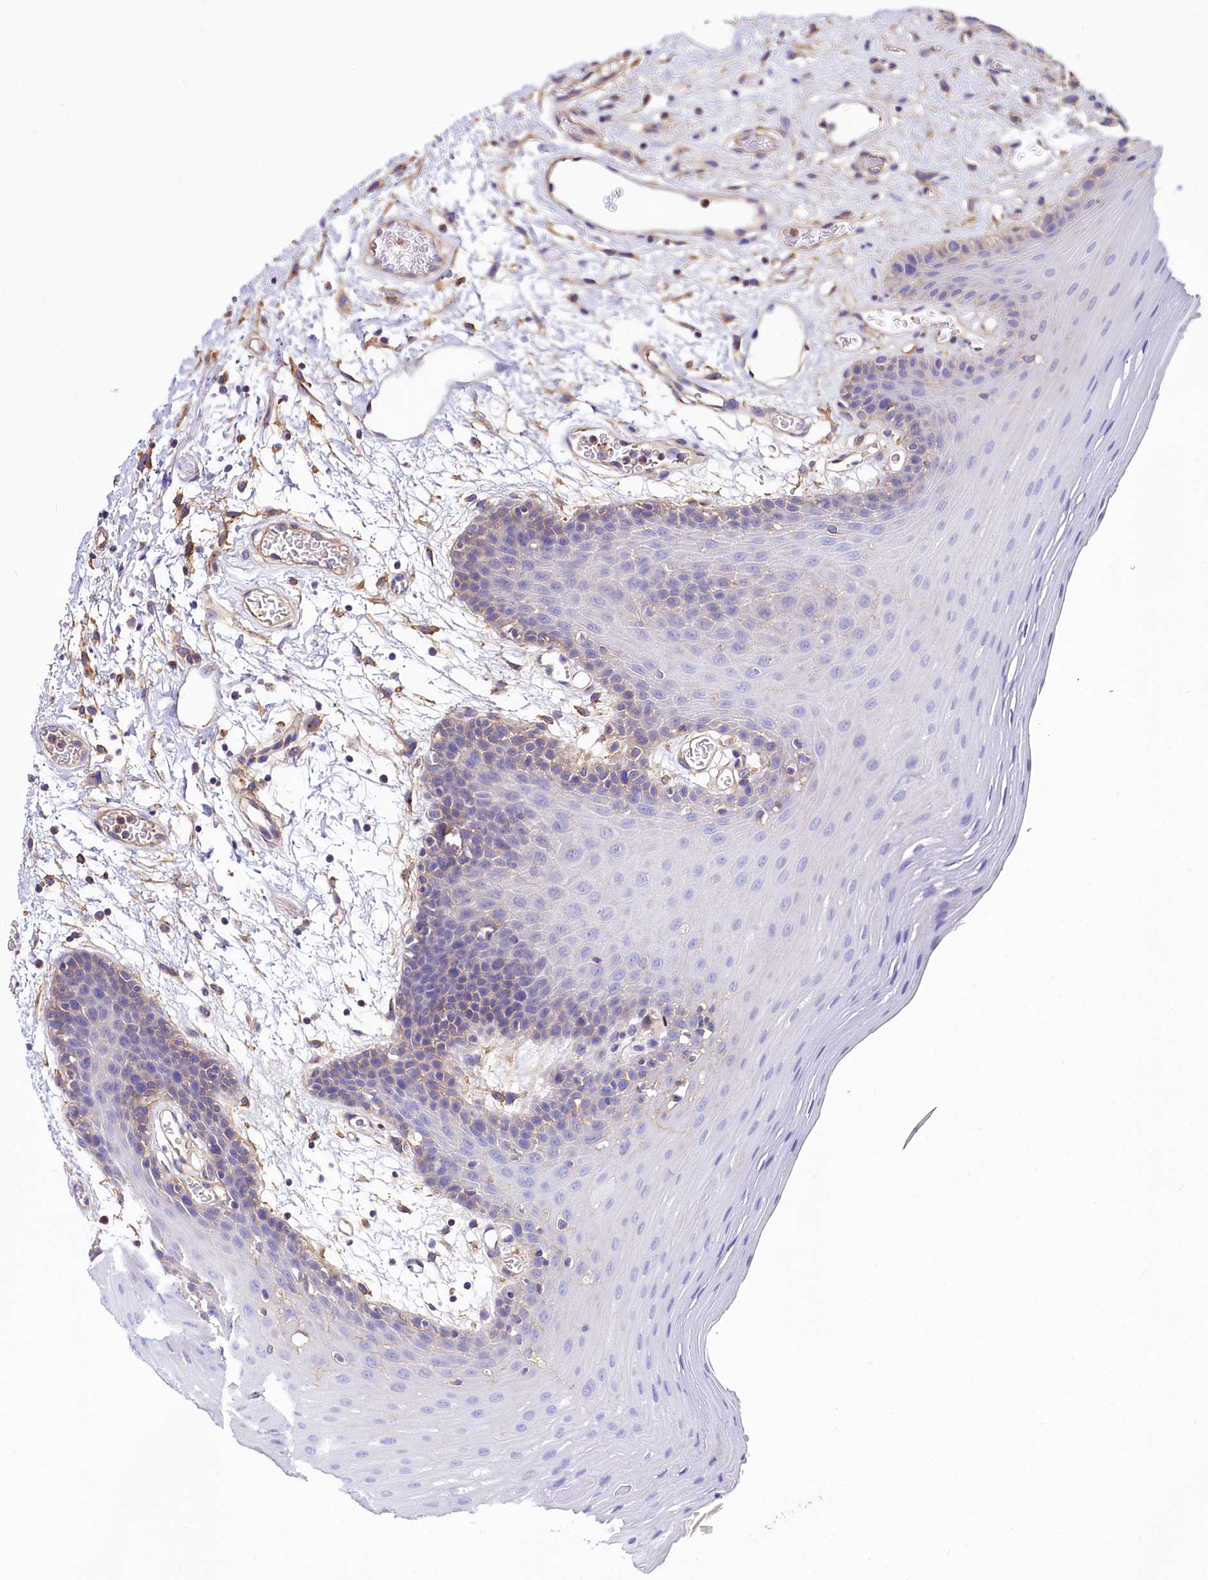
{"staining": {"intensity": "weak", "quantity": "<25%", "location": "cytoplasmic/membranous"}, "tissue": "oral mucosa", "cell_type": "Squamous epithelial cells", "image_type": "normal", "snomed": [{"axis": "morphology", "description": "Normal tissue, NOS"}, {"axis": "topography", "description": "Skeletal muscle"}, {"axis": "topography", "description": "Oral tissue"}, {"axis": "topography", "description": "Salivary gland"}, {"axis": "topography", "description": "Peripheral nerve tissue"}], "caption": "Squamous epithelial cells show no significant staining in benign oral mucosa. (Immunohistochemistry, brightfield microscopy, high magnification).", "gene": "ANO6", "patient": {"sex": "male", "age": 54}}